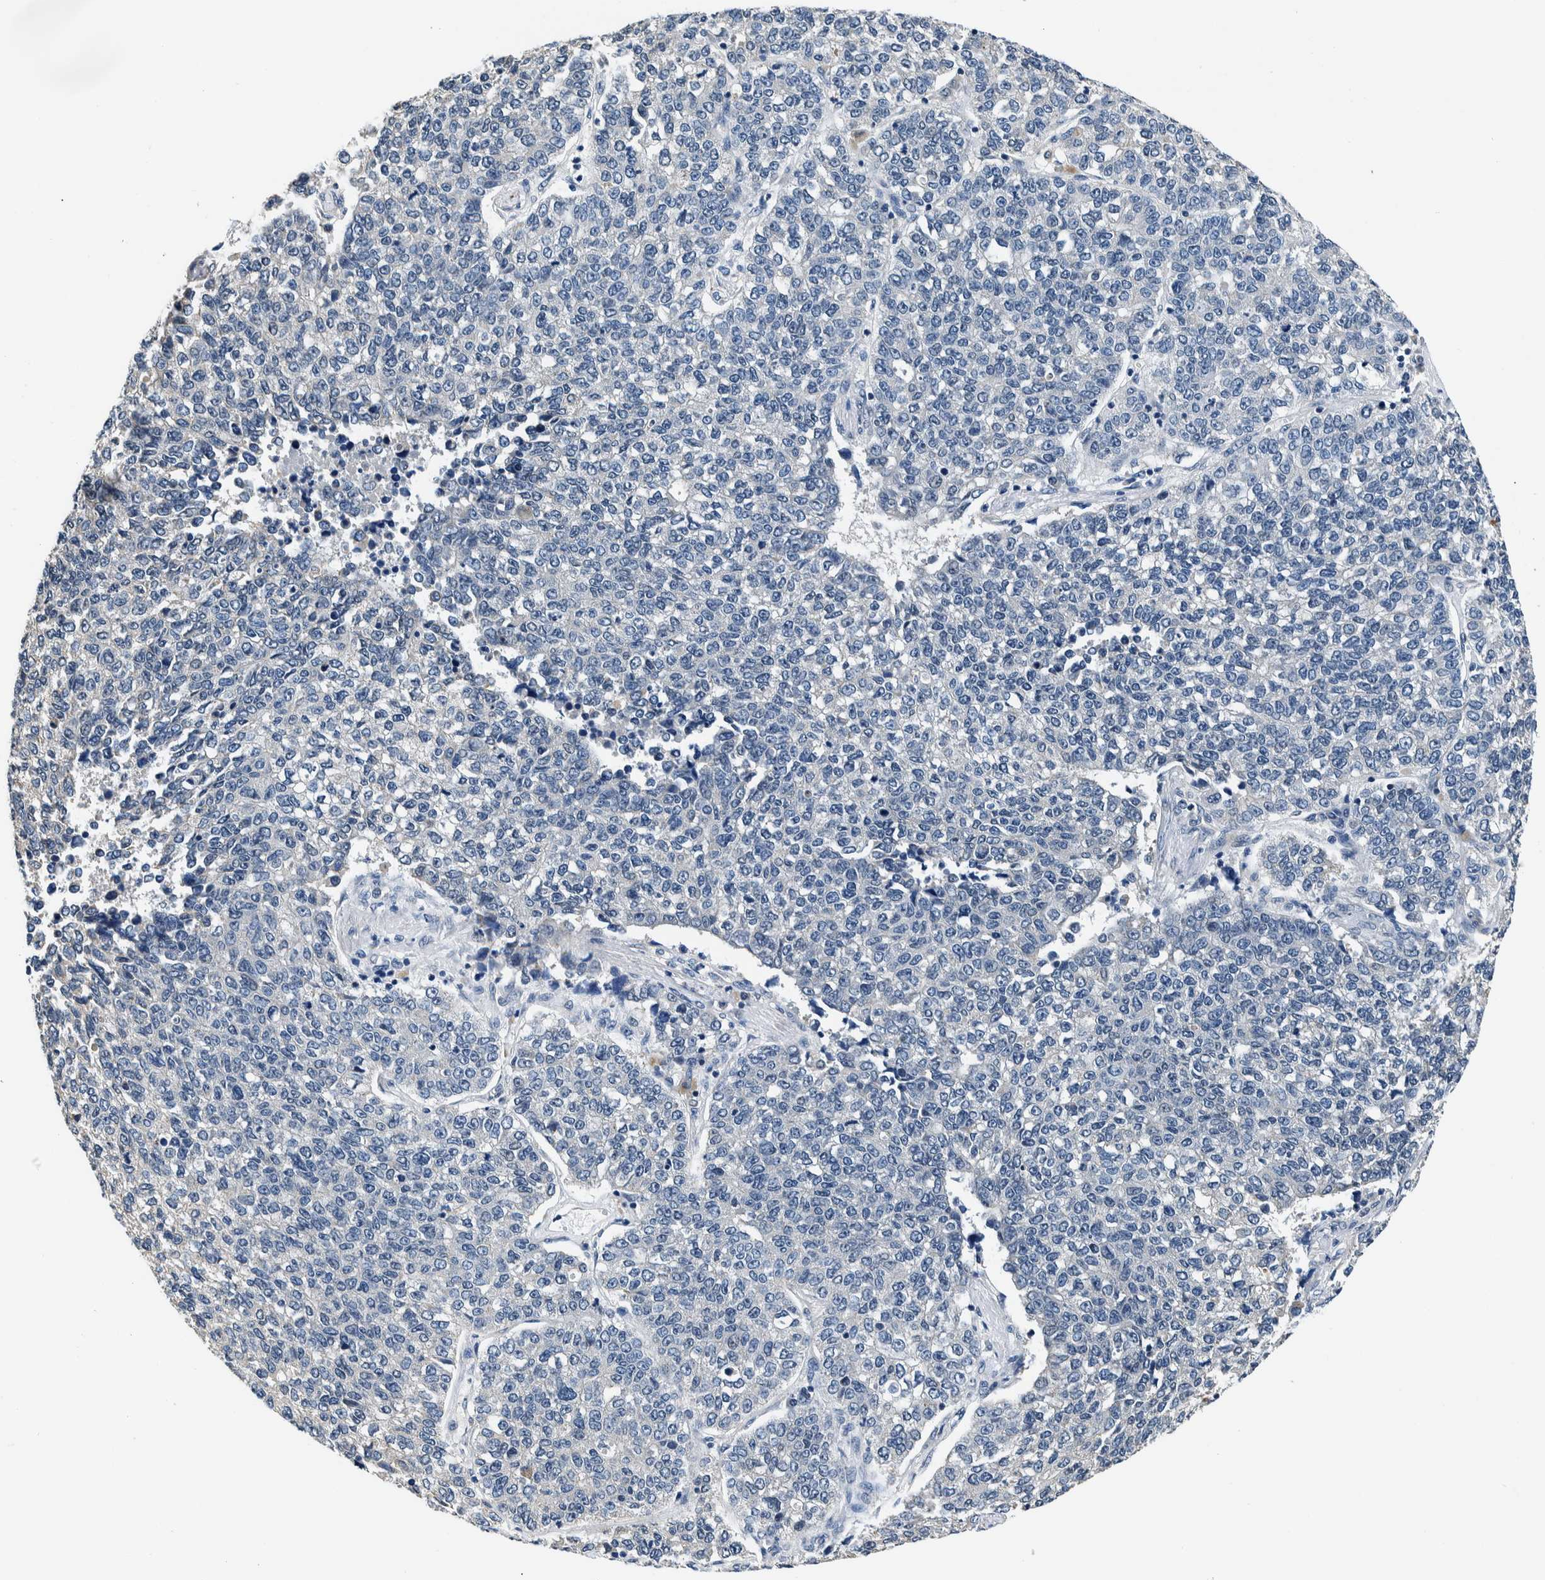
{"staining": {"intensity": "negative", "quantity": "none", "location": "none"}, "tissue": "lung cancer", "cell_type": "Tumor cells", "image_type": "cancer", "snomed": [{"axis": "morphology", "description": "Adenocarcinoma, NOS"}, {"axis": "topography", "description": "Lung"}], "caption": "High power microscopy photomicrograph of an immunohistochemistry (IHC) photomicrograph of lung cancer (adenocarcinoma), revealing no significant staining in tumor cells.", "gene": "NIBAN2", "patient": {"sex": "male", "age": 49}}